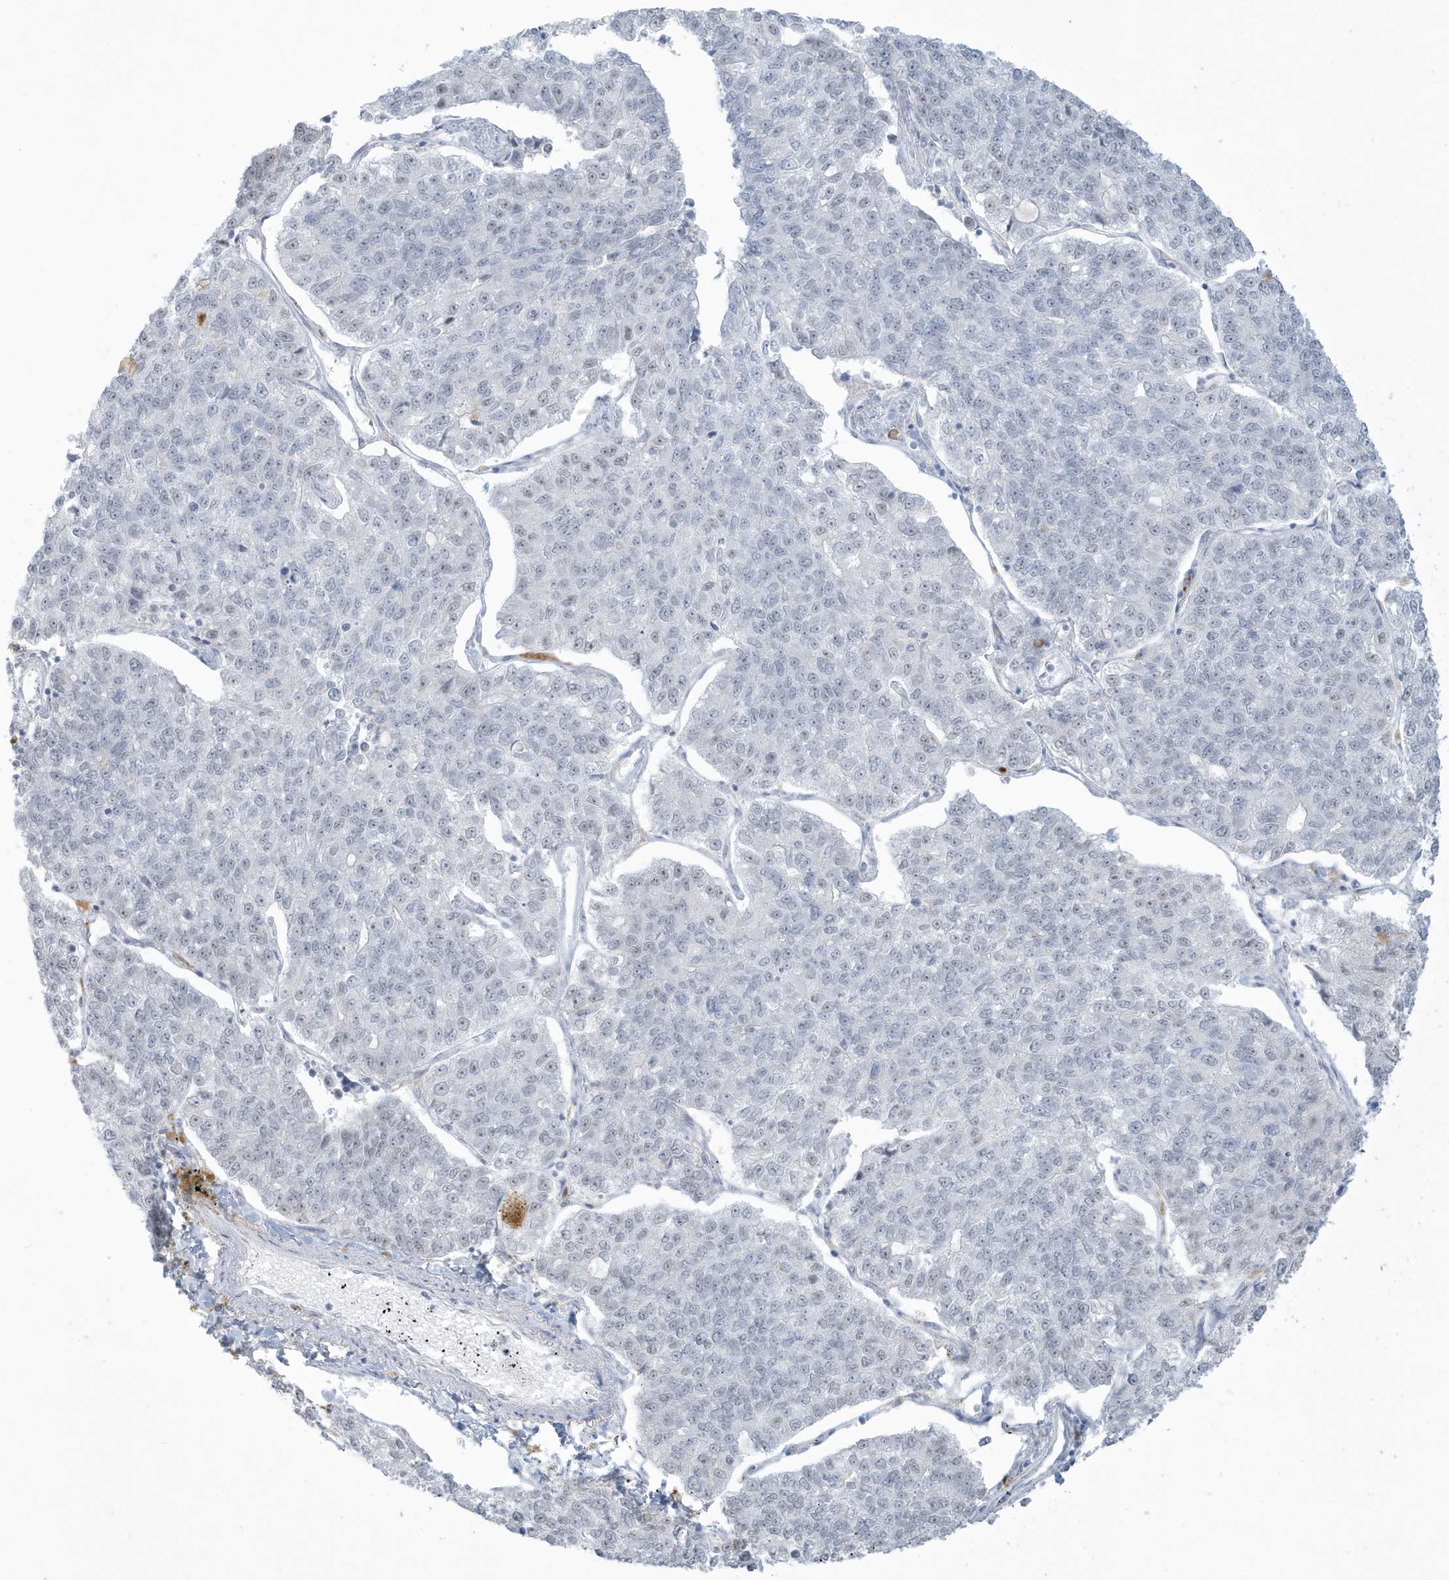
{"staining": {"intensity": "negative", "quantity": "none", "location": "none"}, "tissue": "lung cancer", "cell_type": "Tumor cells", "image_type": "cancer", "snomed": [{"axis": "morphology", "description": "Adenocarcinoma, NOS"}, {"axis": "topography", "description": "Lung"}], "caption": "Image shows no protein positivity in tumor cells of lung adenocarcinoma tissue.", "gene": "HERC6", "patient": {"sex": "male", "age": 49}}